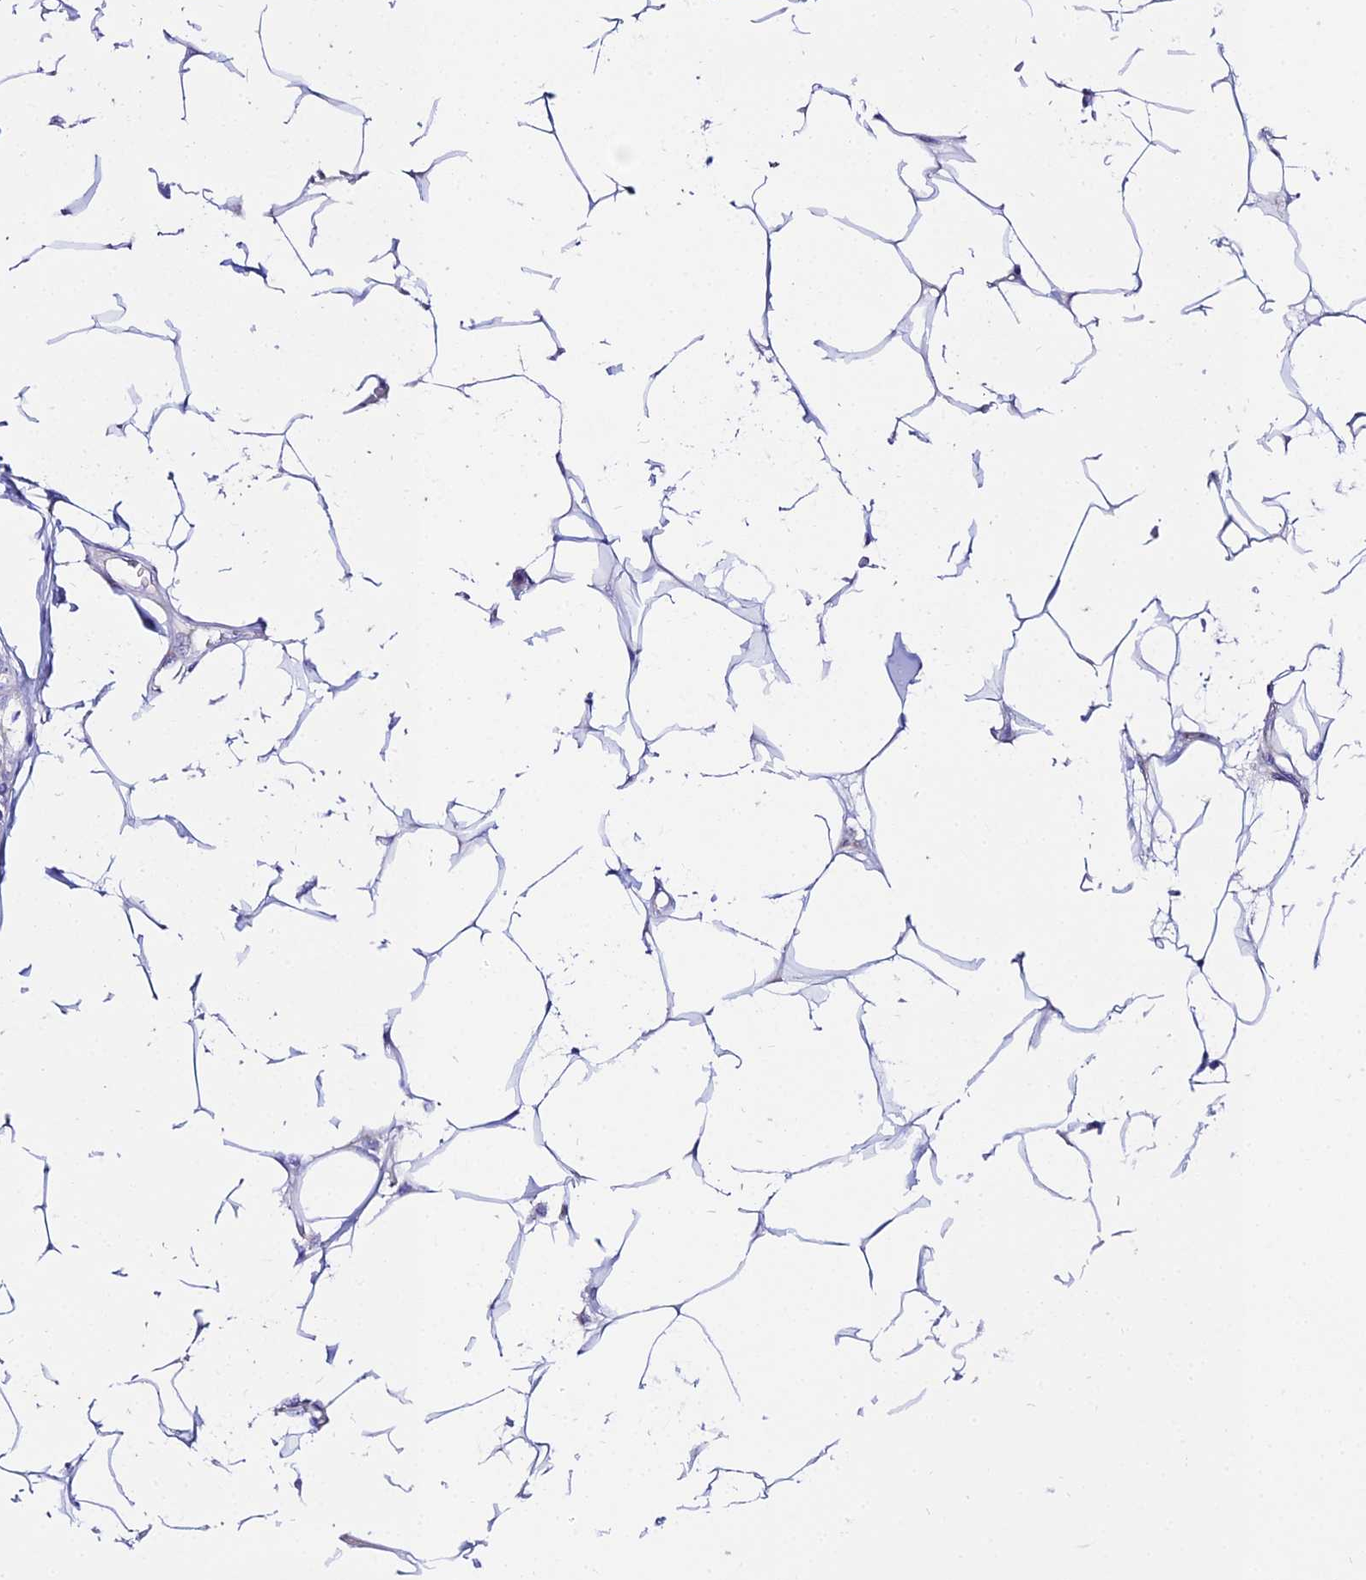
{"staining": {"intensity": "negative", "quantity": "none", "location": "none"}, "tissue": "breast cancer", "cell_type": "Tumor cells", "image_type": "cancer", "snomed": [{"axis": "morphology", "description": "Lobular carcinoma"}, {"axis": "topography", "description": "Breast"}], "caption": "This is an immunohistochemistry (IHC) histopathology image of human breast cancer. There is no positivity in tumor cells.", "gene": "TUBA3D", "patient": {"sex": "female", "age": 59}}